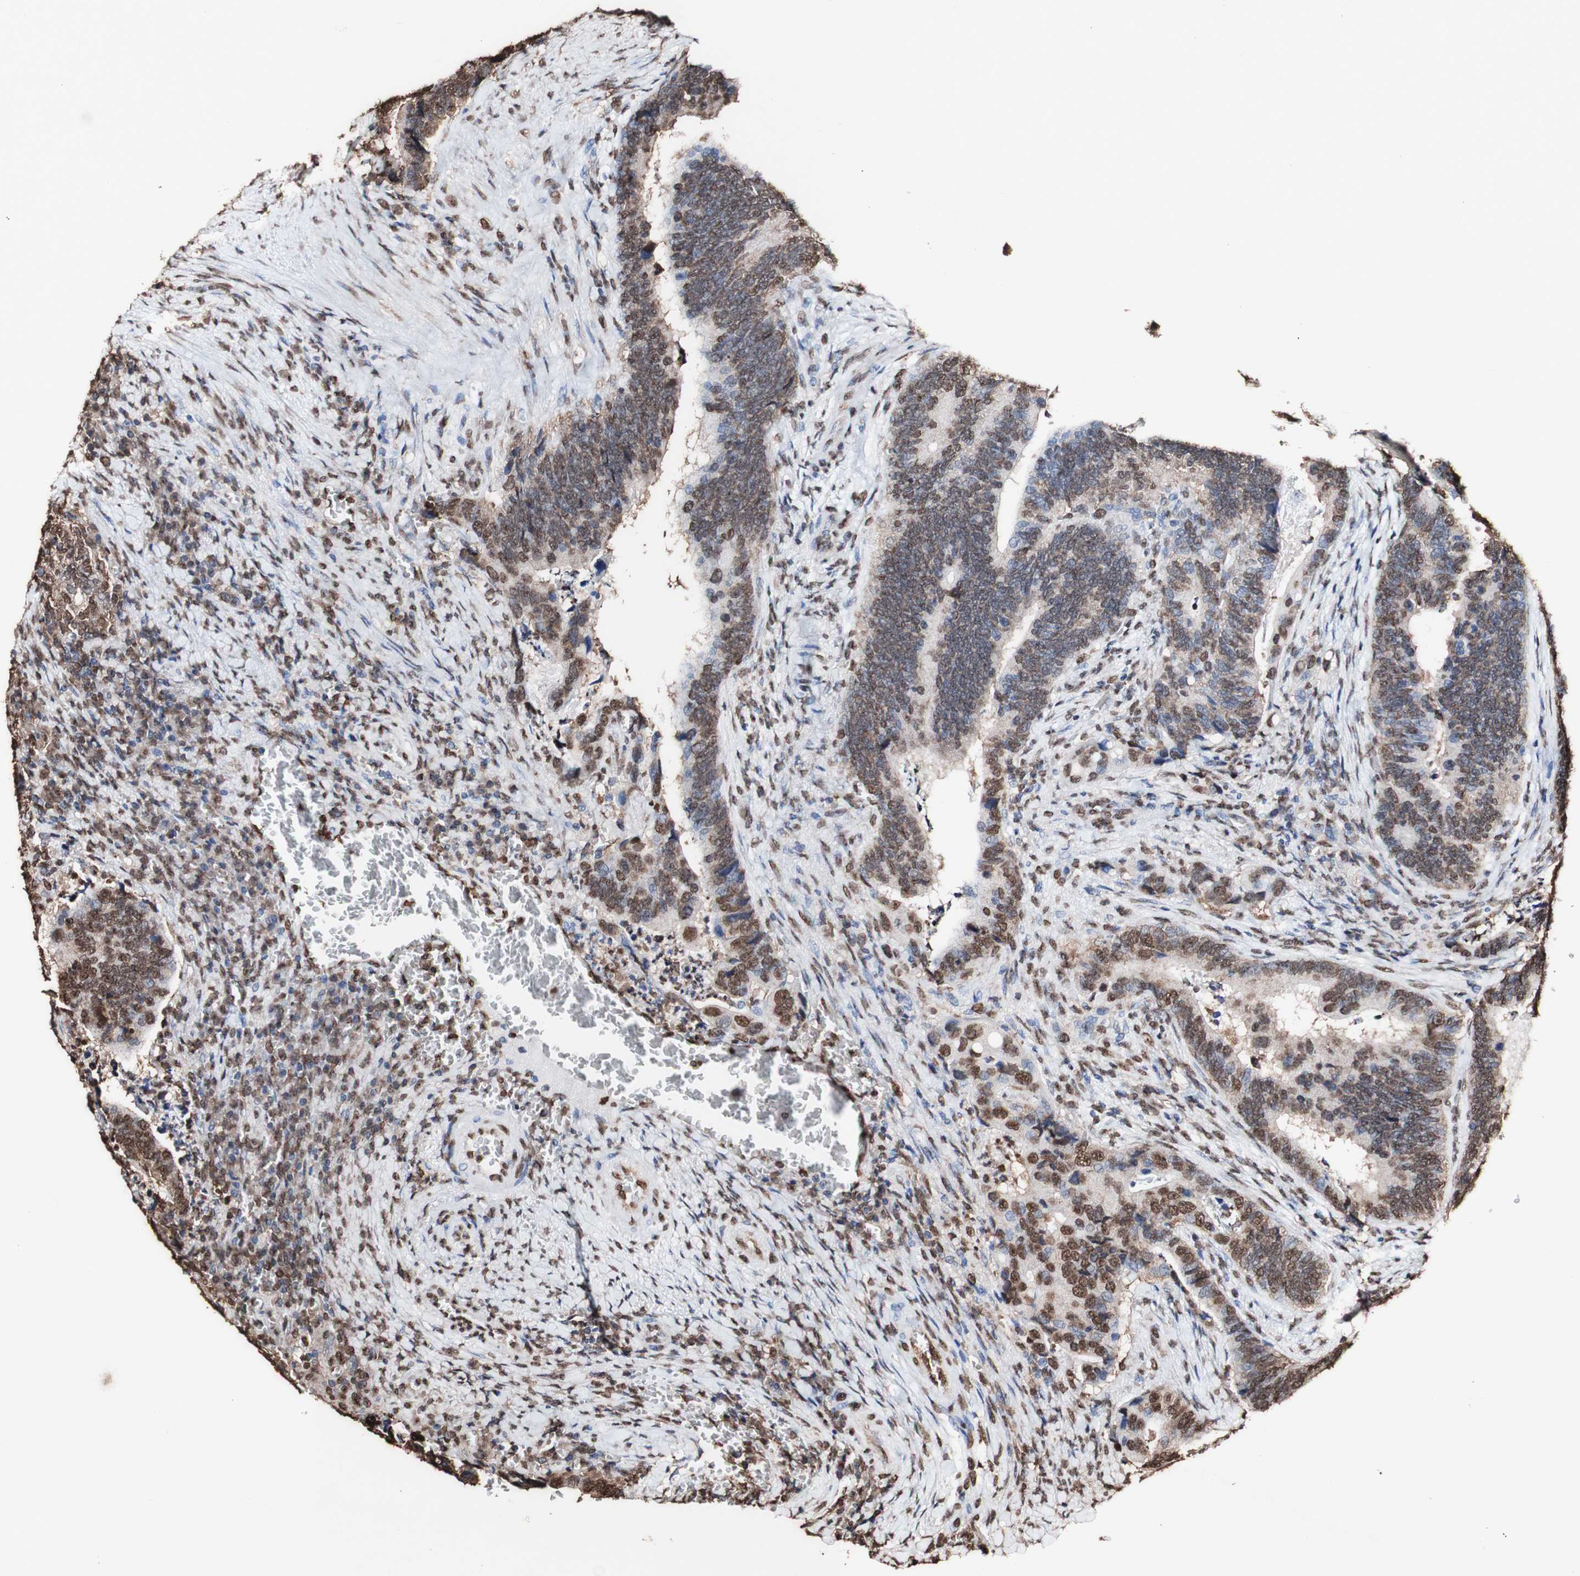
{"staining": {"intensity": "strong", "quantity": ">75%", "location": "cytoplasmic/membranous,nuclear"}, "tissue": "colorectal cancer", "cell_type": "Tumor cells", "image_type": "cancer", "snomed": [{"axis": "morphology", "description": "Adenocarcinoma, NOS"}, {"axis": "topography", "description": "Colon"}], "caption": "Colorectal adenocarcinoma stained with a brown dye shows strong cytoplasmic/membranous and nuclear positive expression in about >75% of tumor cells.", "gene": "PIDD1", "patient": {"sex": "male", "age": 72}}